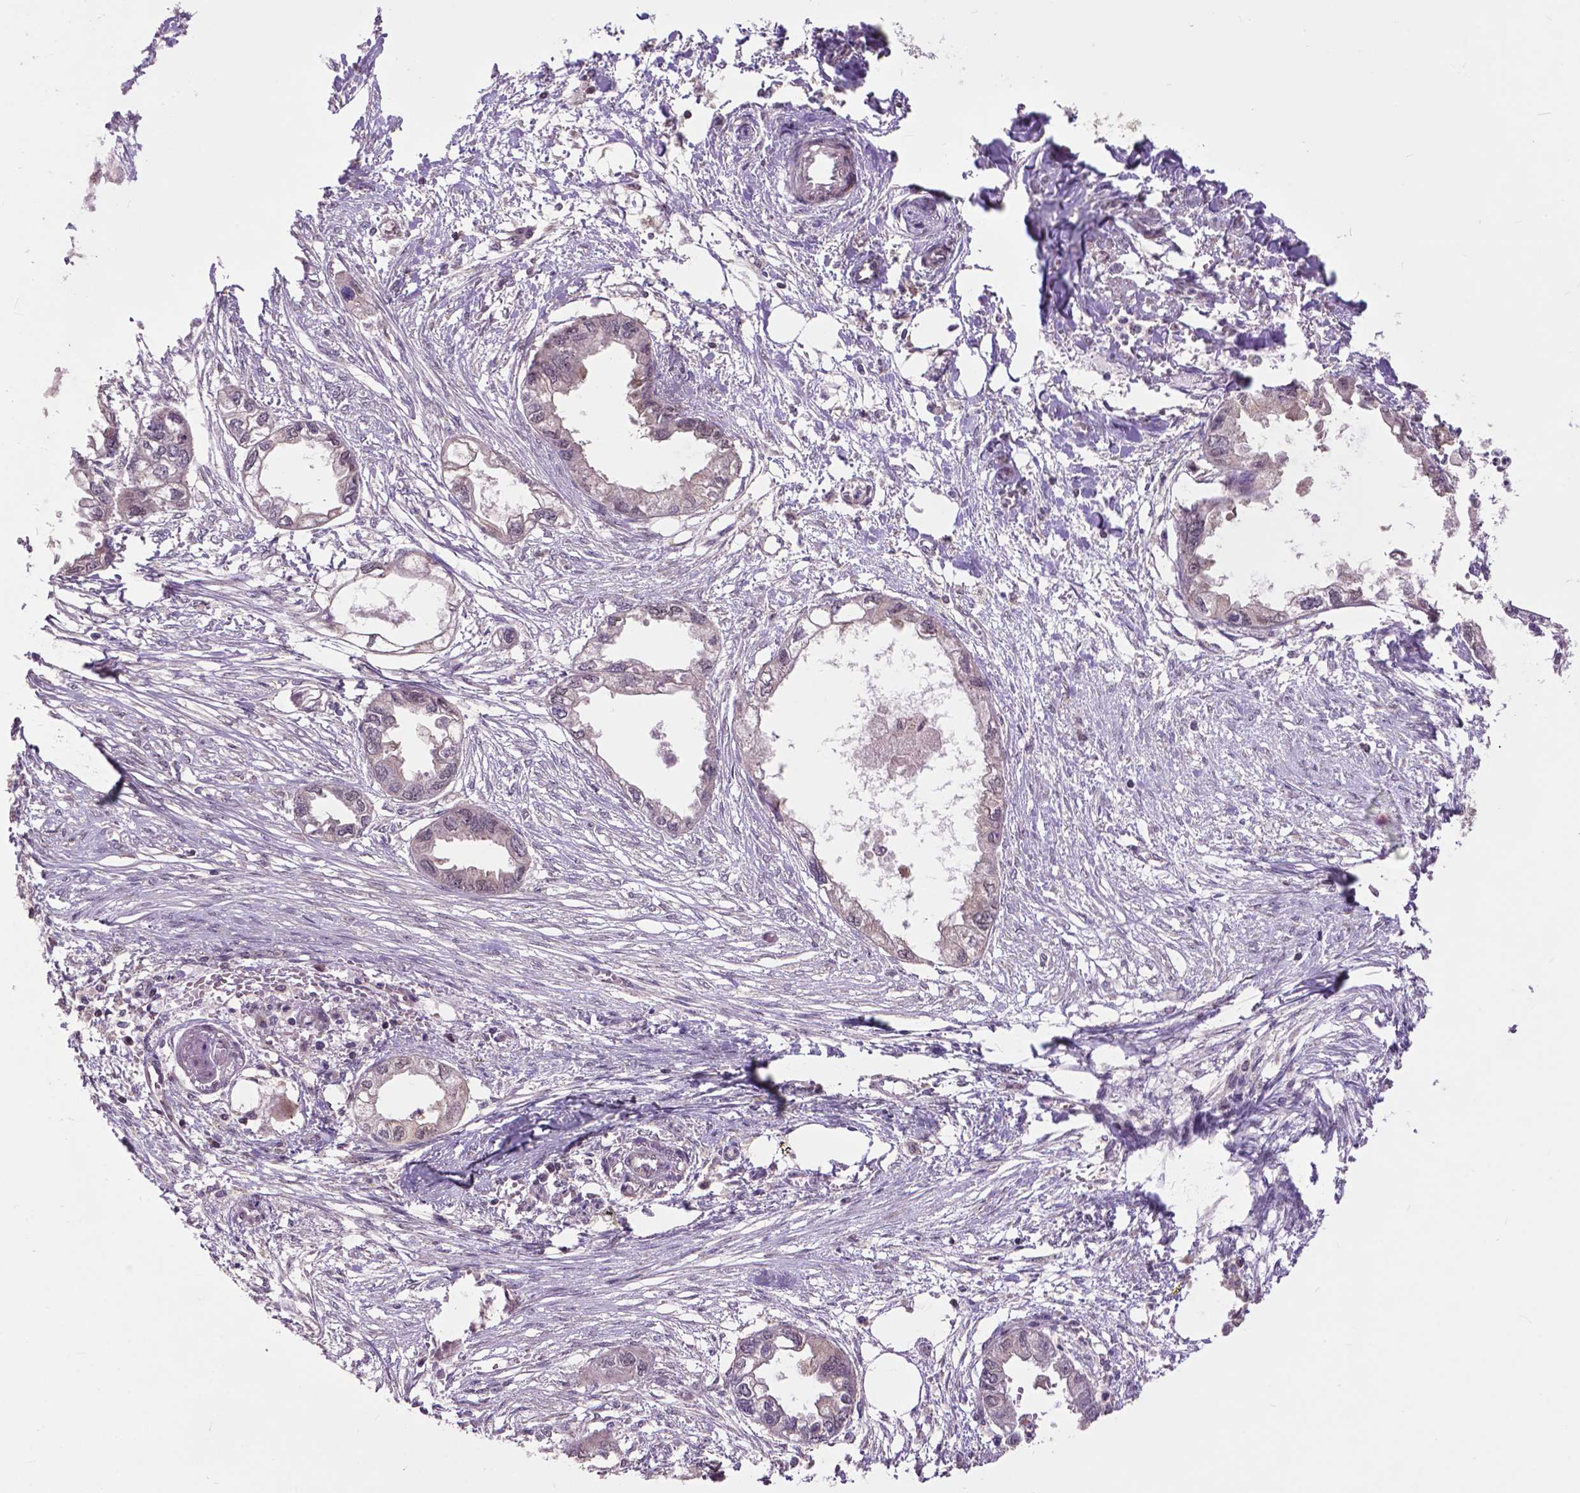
{"staining": {"intensity": "weak", "quantity": "25%-75%", "location": "nuclear"}, "tissue": "endometrial cancer", "cell_type": "Tumor cells", "image_type": "cancer", "snomed": [{"axis": "morphology", "description": "Adenocarcinoma, NOS"}, {"axis": "morphology", "description": "Adenocarcinoma, metastatic, NOS"}, {"axis": "topography", "description": "Adipose tissue"}, {"axis": "topography", "description": "Endometrium"}], "caption": "Brown immunohistochemical staining in human adenocarcinoma (endometrial) reveals weak nuclear staining in about 25%-75% of tumor cells.", "gene": "OTUB1", "patient": {"sex": "female", "age": 67}}